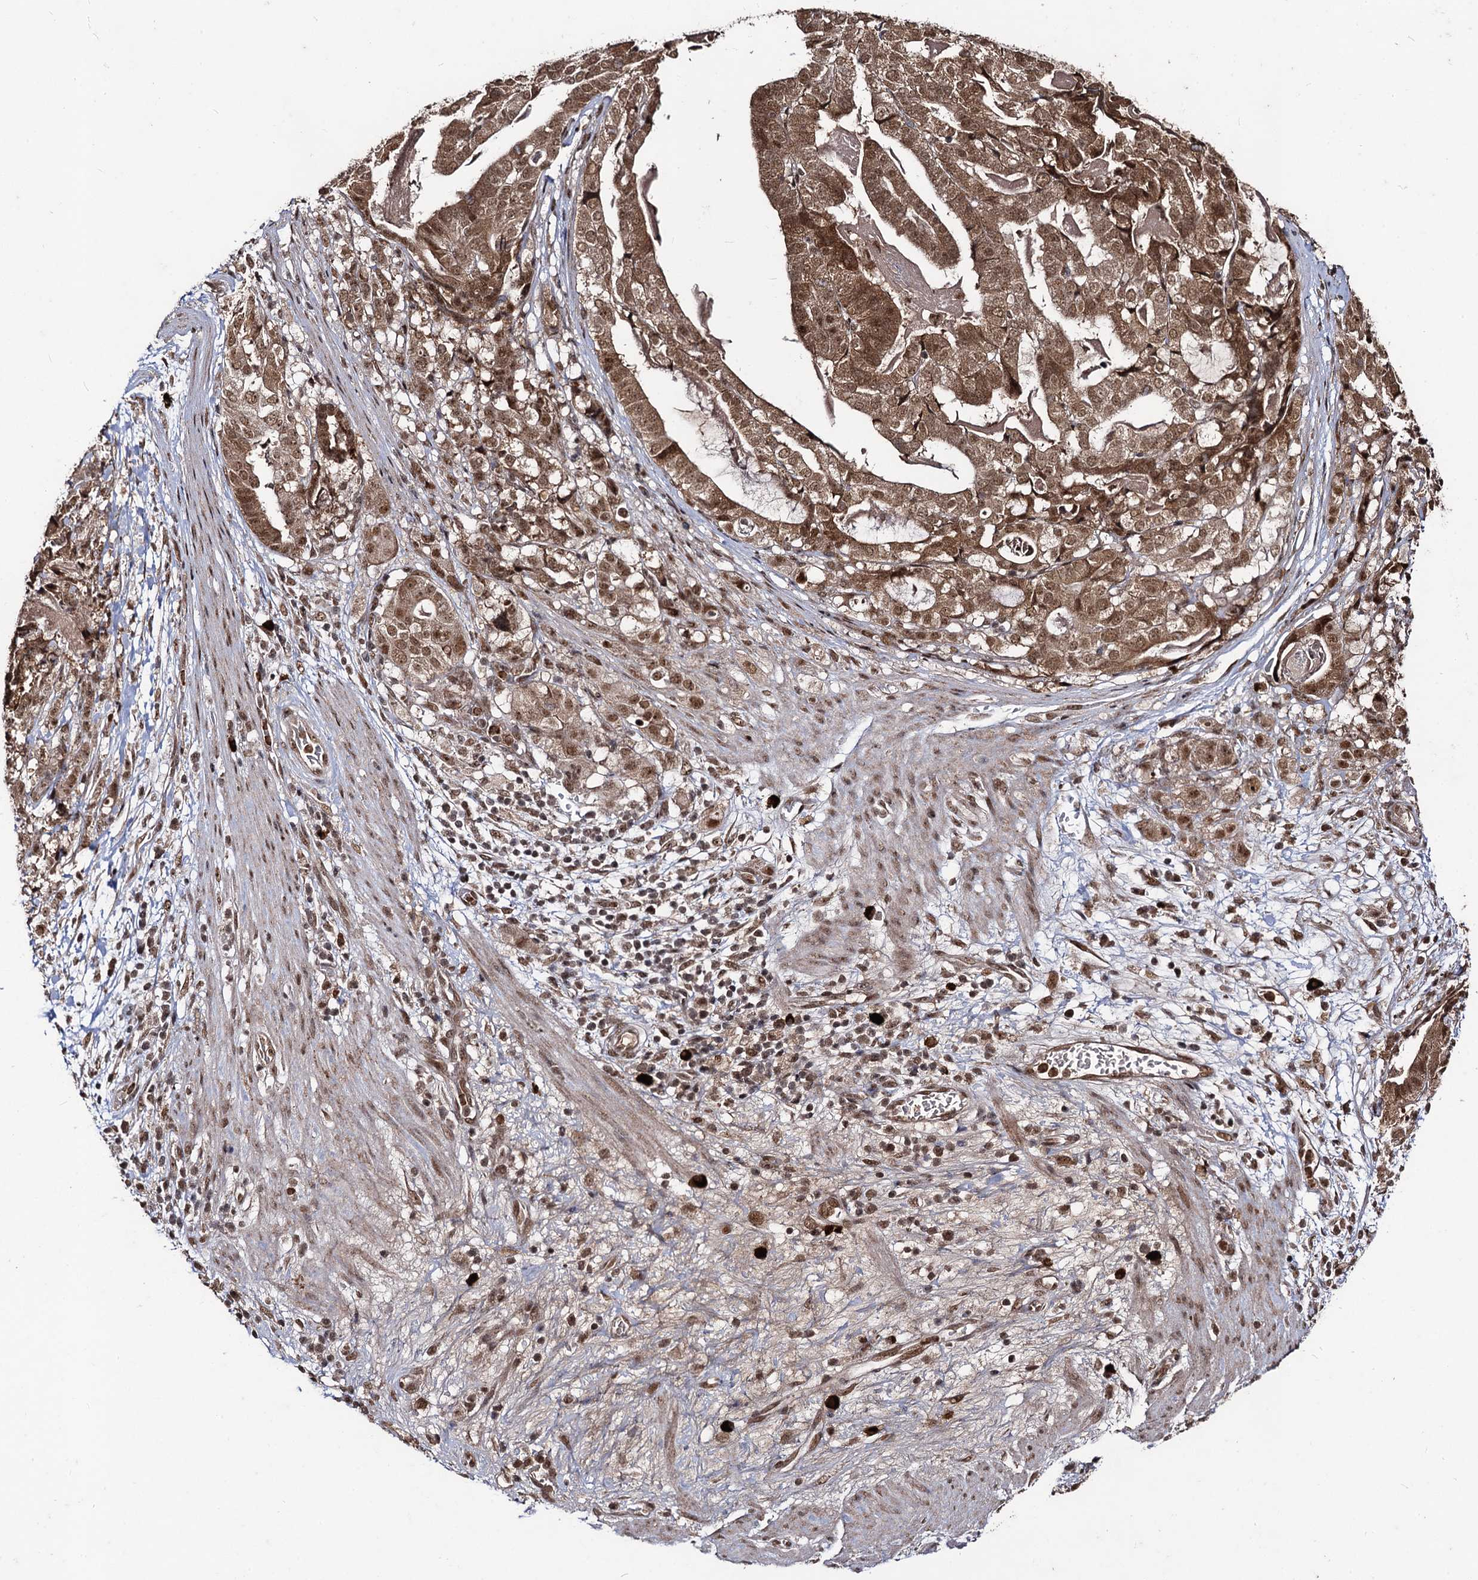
{"staining": {"intensity": "moderate", "quantity": ">75%", "location": "cytoplasmic/membranous,nuclear"}, "tissue": "stomach cancer", "cell_type": "Tumor cells", "image_type": "cancer", "snomed": [{"axis": "morphology", "description": "Adenocarcinoma, NOS"}, {"axis": "topography", "description": "Stomach"}], "caption": "Human adenocarcinoma (stomach) stained with a protein marker demonstrates moderate staining in tumor cells.", "gene": "SFSWAP", "patient": {"sex": "male", "age": 48}}